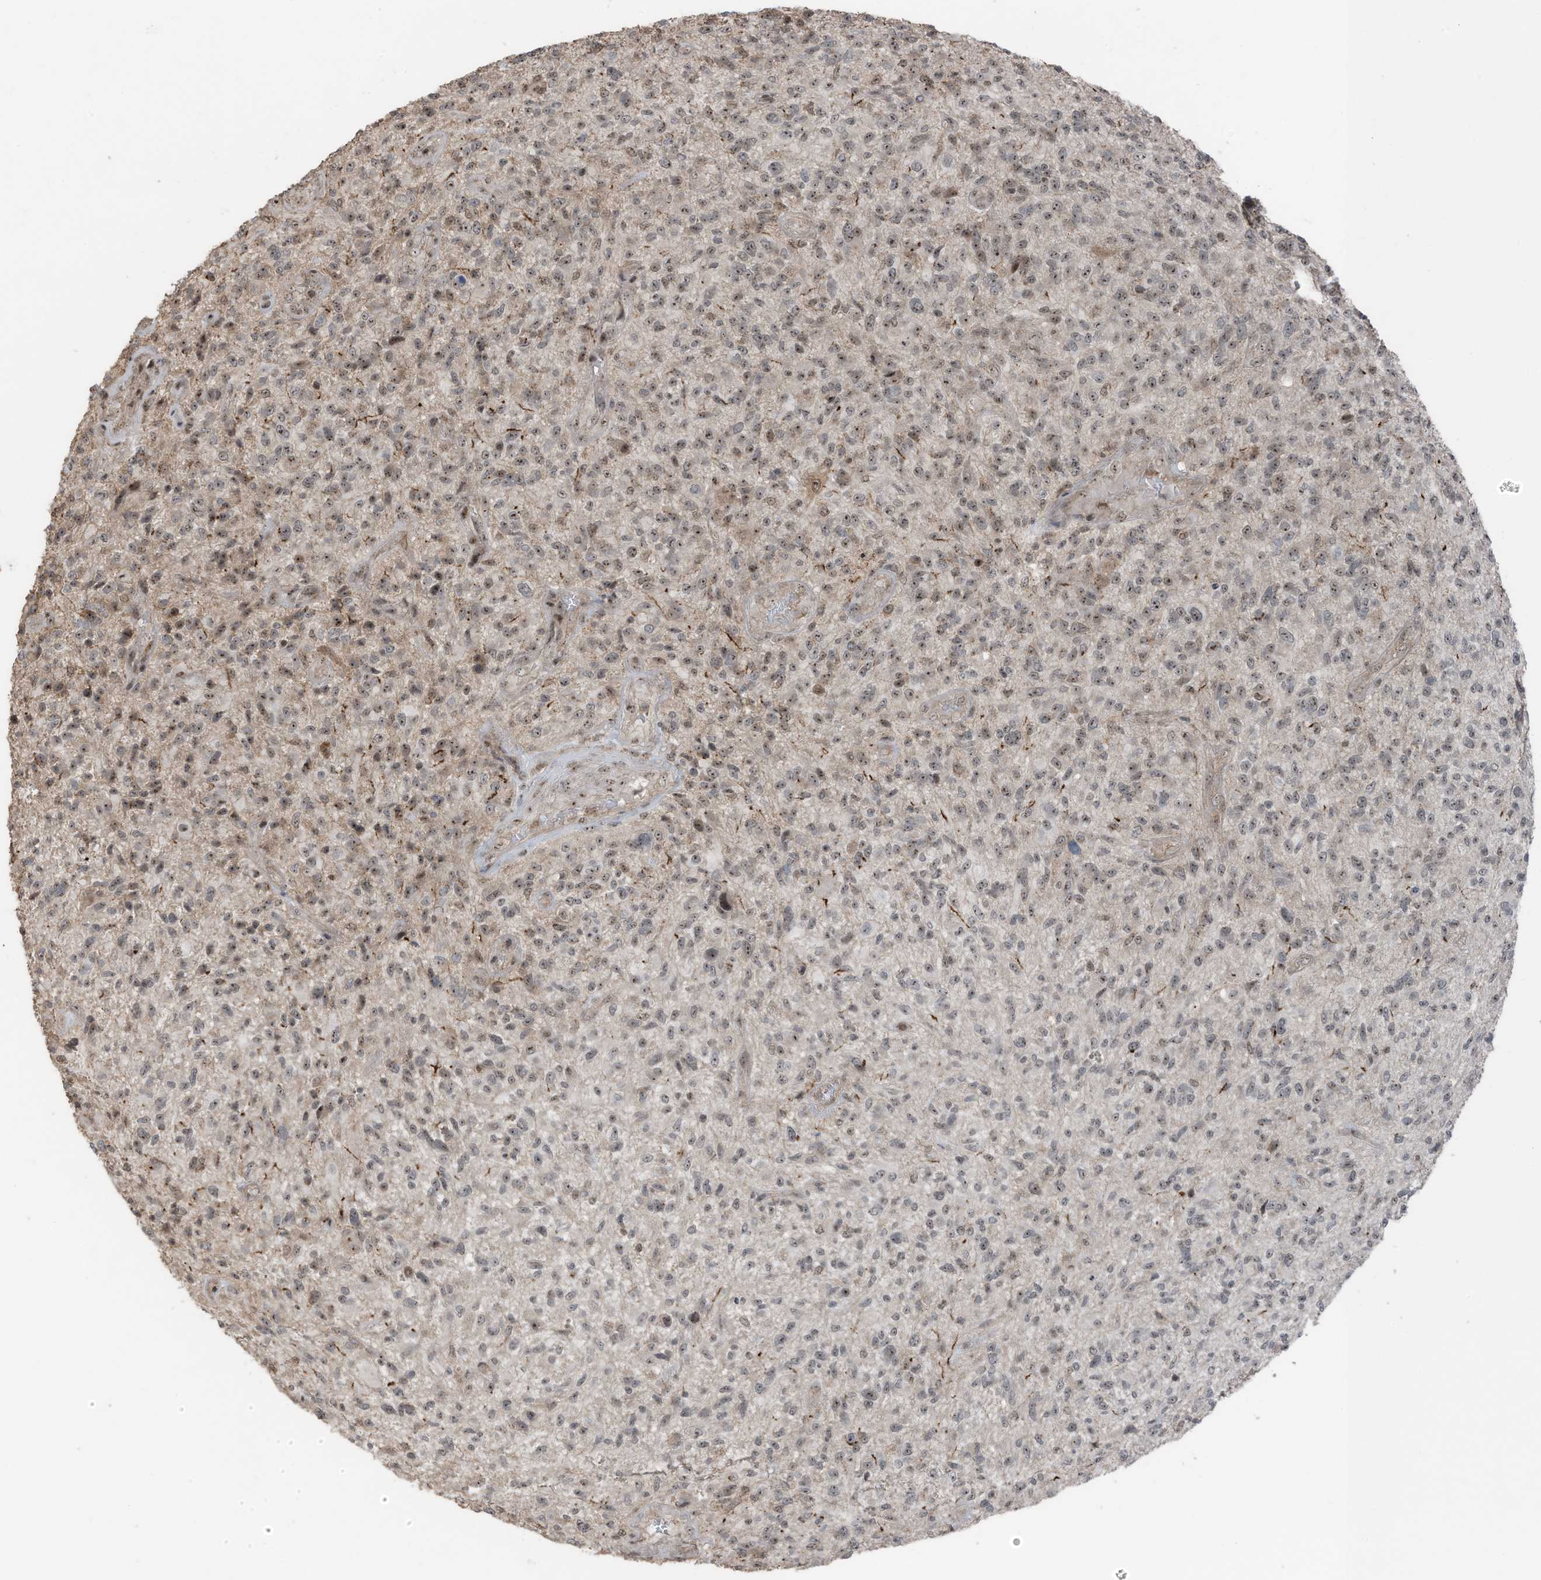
{"staining": {"intensity": "moderate", "quantity": ">75%", "location": "nuclear"}, "tissue": "glioma", "cell_type": "Tumor cells", "image_type": "cancer", "snomed": [{"axis": "morphology", "description": "Glioma, malignant, High grade"}, {"axis": "topography", "description": "Brain"}], "caption": "Malignant glioma (high-grade) stained with DAB (3,3'-diaminobenzidine) immunohistochemistry (IHC) reveals medium levels of moderate nuclear staining in approximately >75% of tumor cells. The protein is shown in brown color, while the nuclei are stained blue.", "gene": "UTP3", "patient": {"sex": "male", "age": 47}}